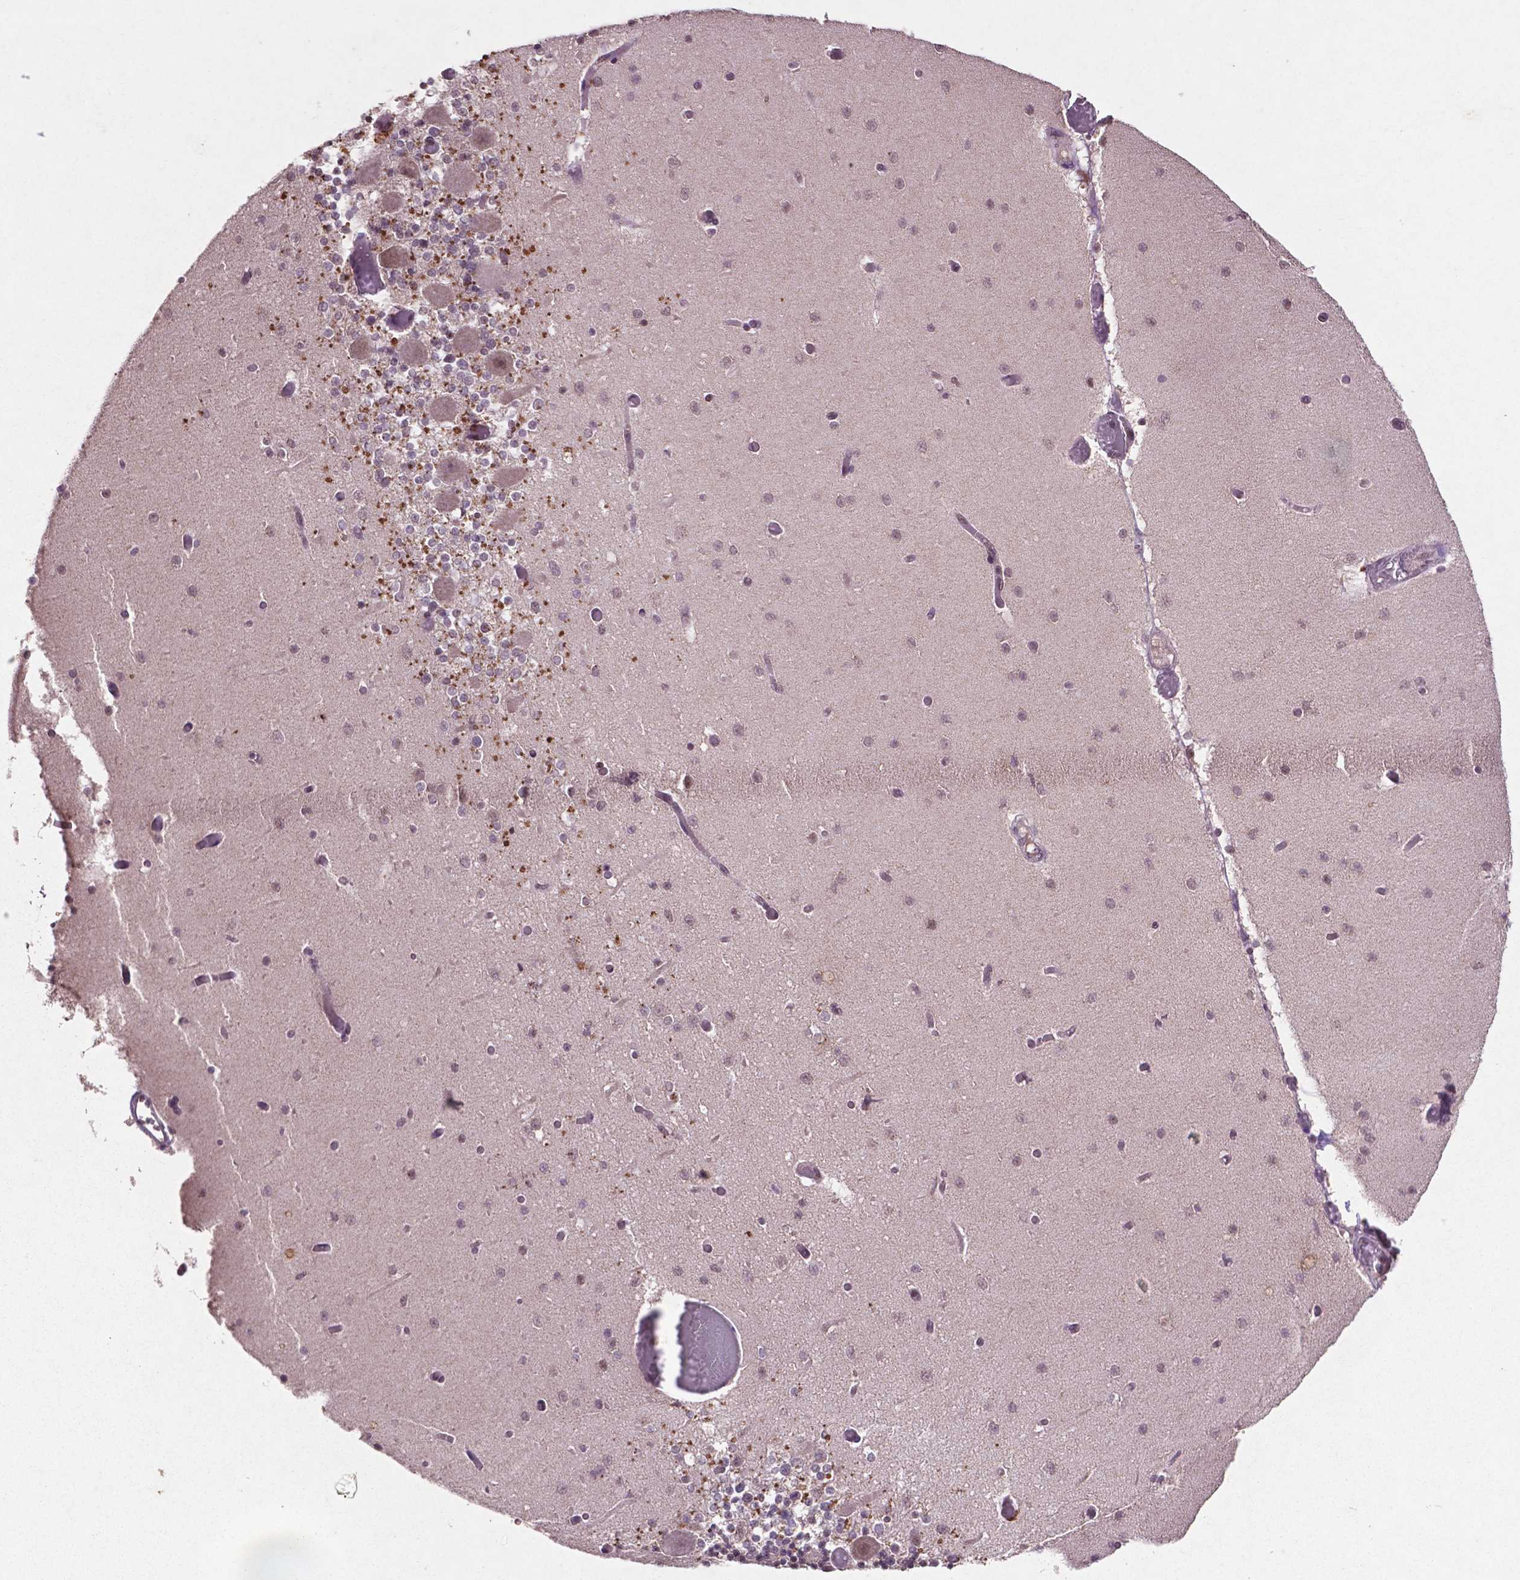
{"staining": {"intensity": "negative", "quantity": "none", "location": "none"}, "tissue": "cerebellum", "cell_type": "Cells in granular layer", "image_type": "normal", "snomed": [{"axis": "morphology", "description": "Normal tissue, NOS"}, {"axis": "topography", "description": "Cerebellum"}], "caption": "High magnification brightfield microscopy of unremarkable cerebellum stained with DAB (brown) and counterstained with hematoxylin (blue): cells in granular layer show no significant staining.", "gene": "GLRX", "patient": {"sex": "female", "age": 28}}